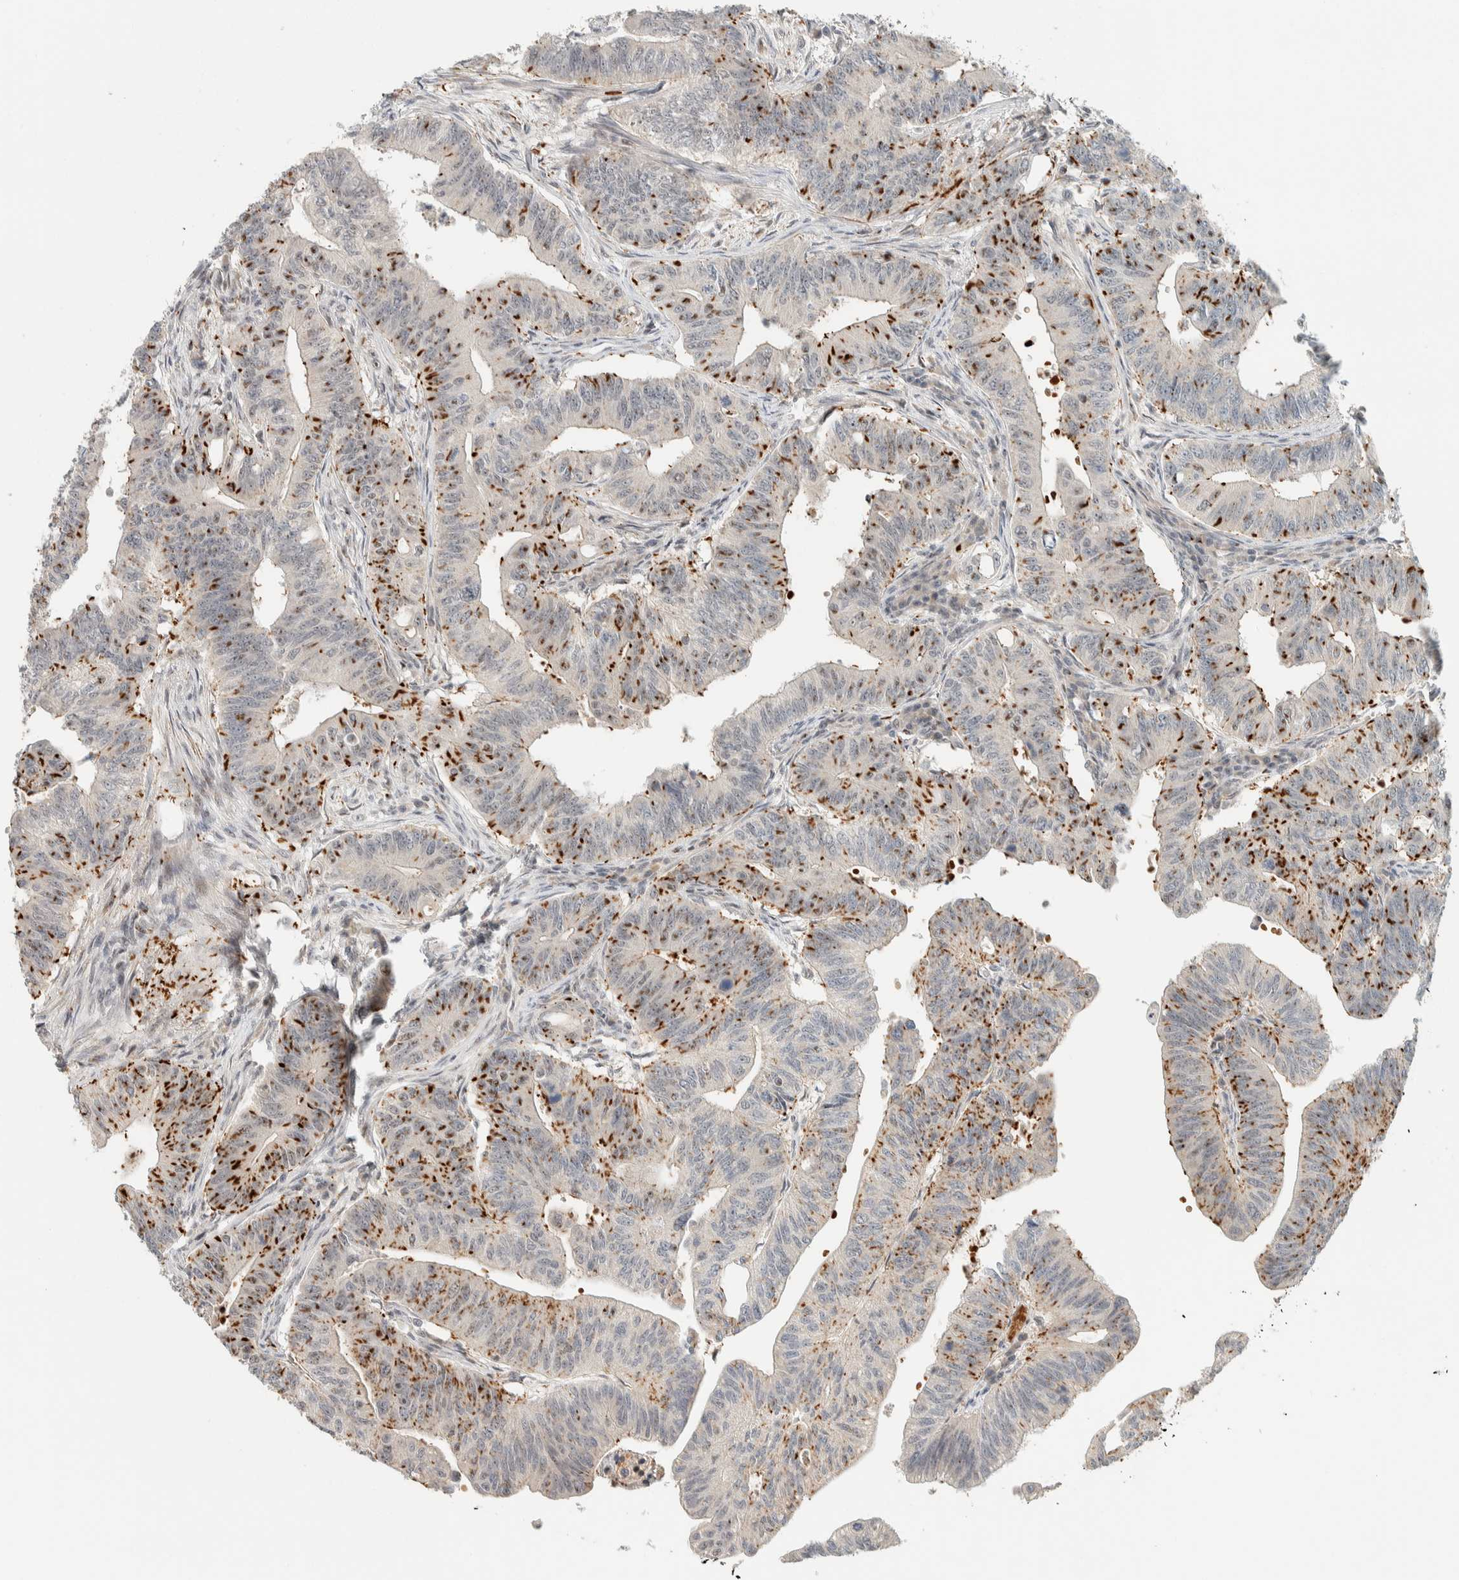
{"staining": {"intensity": "strong", "quantity": "25%-75%", "location": "cytoplasmic/membranous"}, "tissue": "colorectal cancer", "cell_type": "Tumor cells", "image_type": "cancer", "snomed": [{"axis": "morphology", "description": "Adenoma, NOS"}, {"axis": "morphology", "description": "Adenocarcinoma, NOS"}, {"axis": "topography", "description": "Colon"}], "caption": "Adenoma (colorectal) stained with immunohistochemistry reveals strong cytoplasmic/membranous staining in about 25%-75% of tumor cells.", "gene": "ZBTB2", "patient": {"sex": "male", "age": 79}}